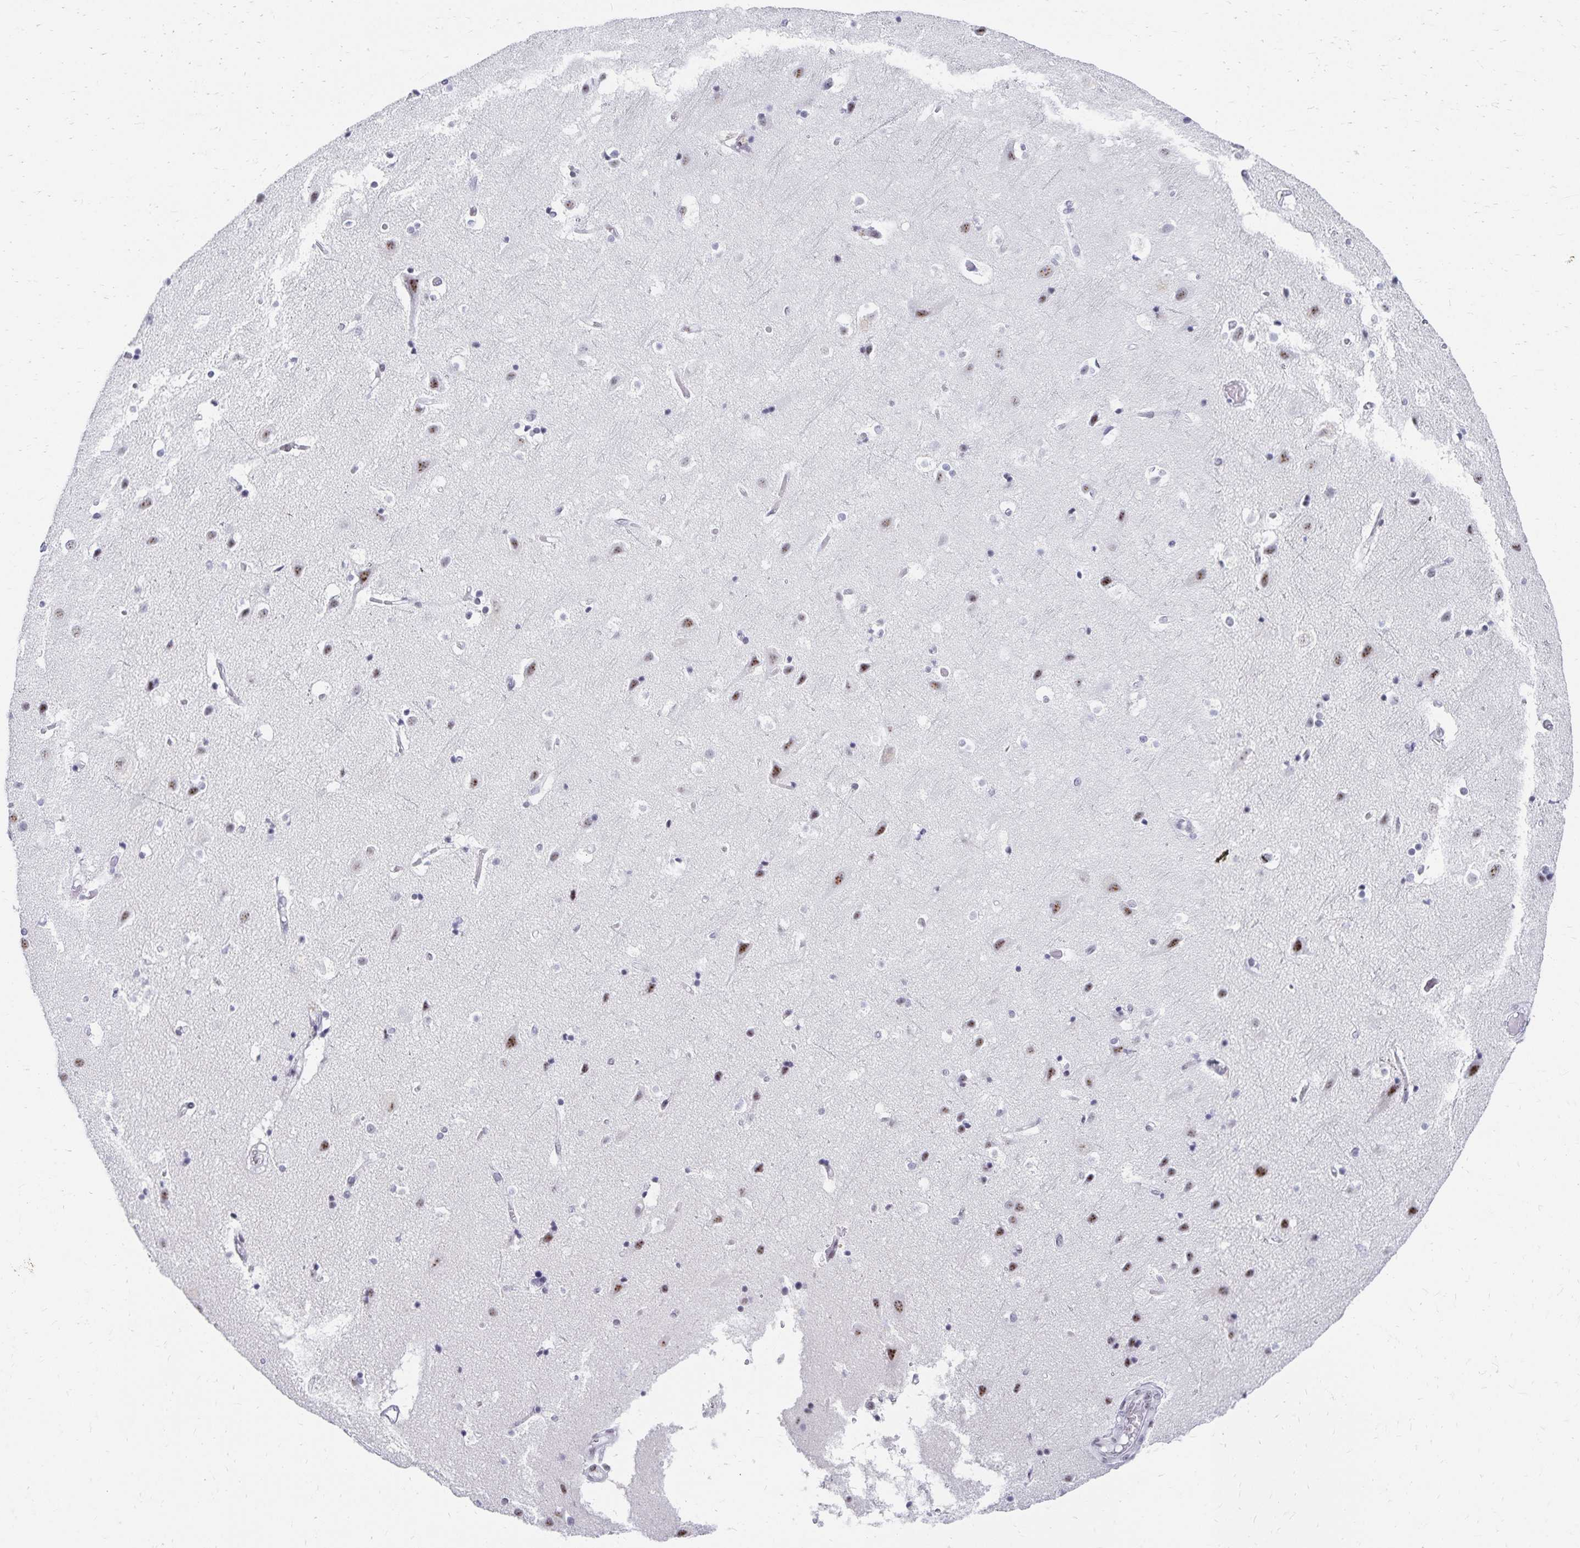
{"staining": {"intensity": "negative", "quantity": "none", "location": "none"}, "tissue": "cerebral cortex", "cell_type": "Endothelial cells", "image_type": "normal", "snomed": [{"axis": "morphology", "description": "Normal tissue, NOS"}, {"axis": "topography", "description": "Cerebral cortex"}], "caption": "There is no significant positivity in endothelial cells of cerebral cortex. Brightfield microscopy of immunohistochemistry stained with DAB (3,3'-diaminobenzidine) (brown) and hematoxylin (blue), captured at high magnification.", "gene": "C20orf85", "patient": {"sex": "female", "age": 52}}